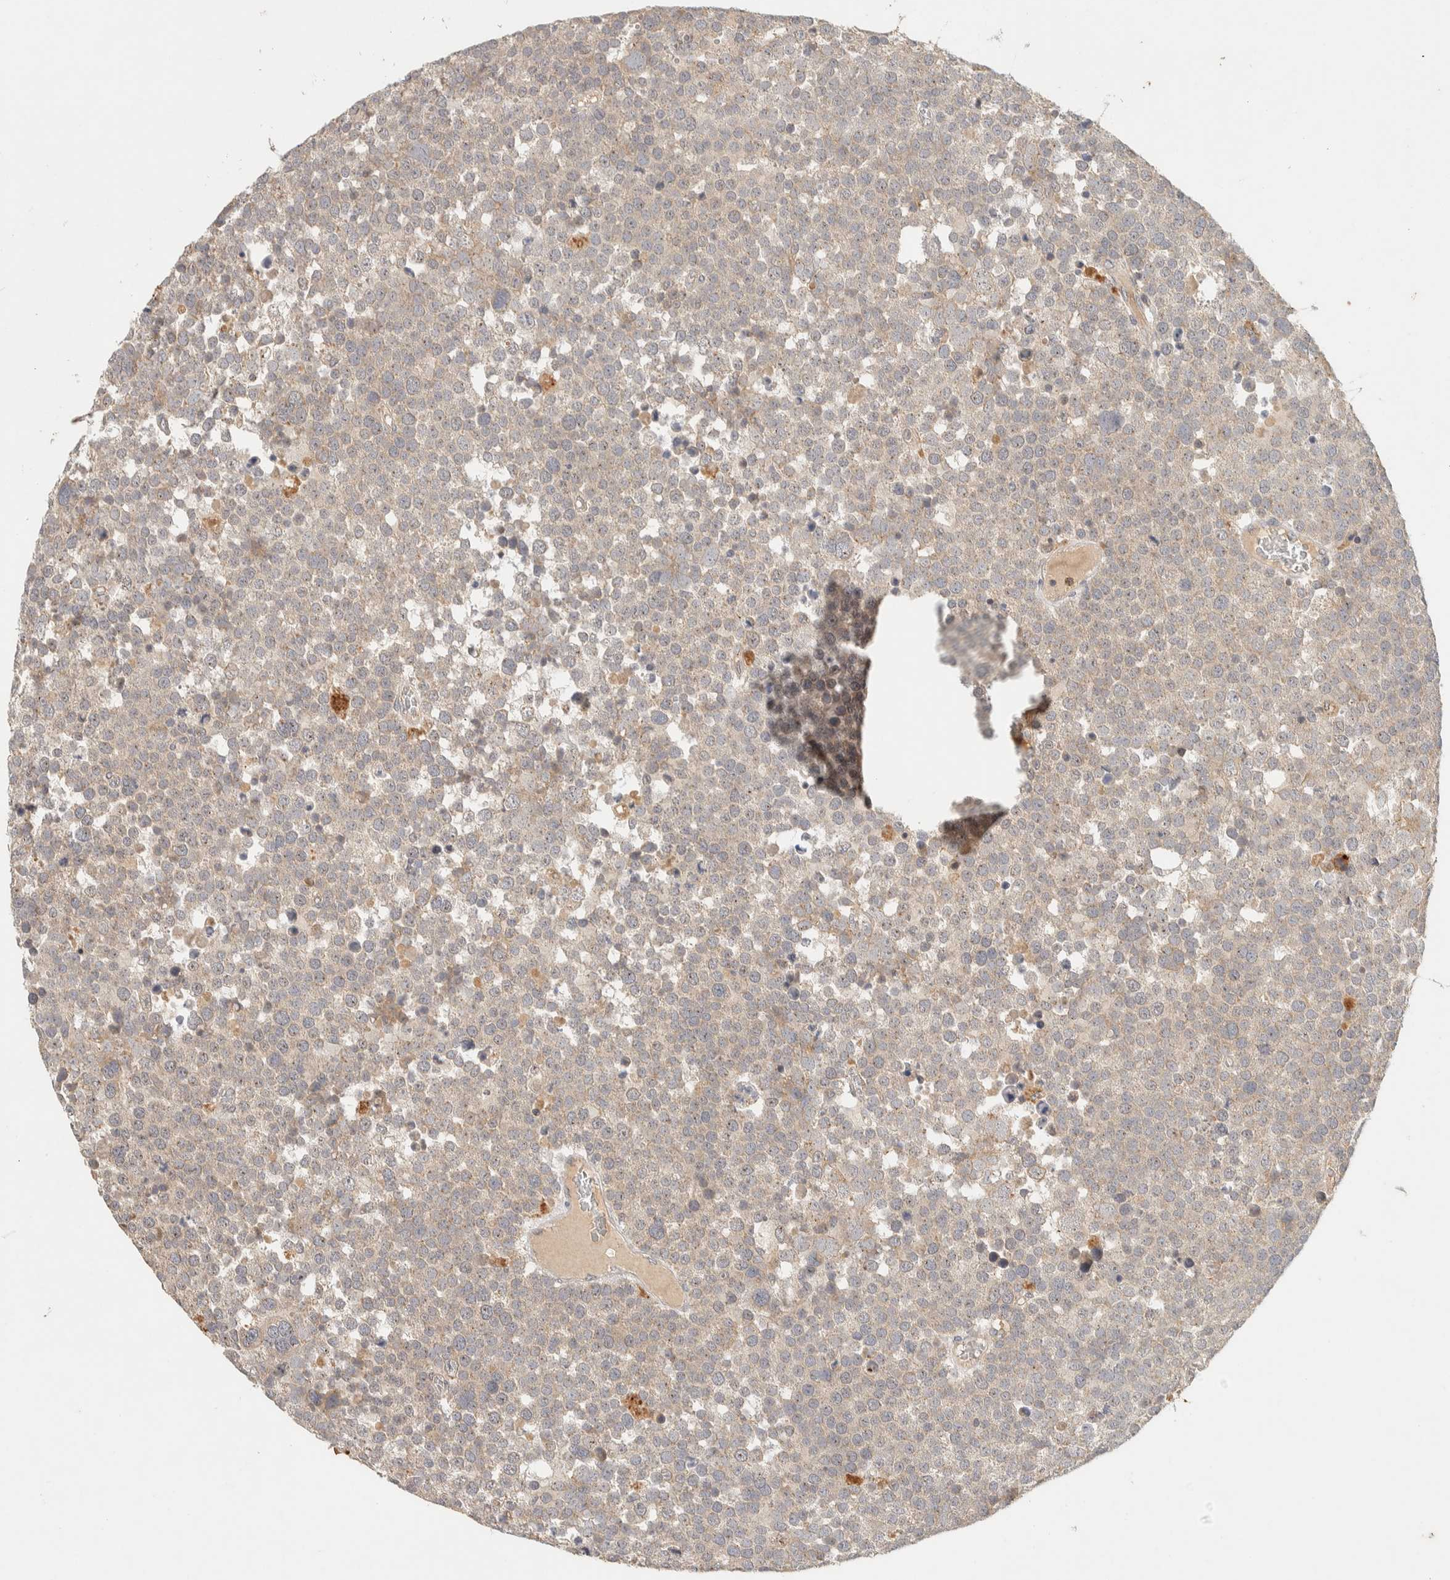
{"staining": {"intensity": "negative", "quantity": "none", "location": "none"}, "tissue": "testis cancer", "cell_type": "Tumor cells", "image_type": "cancer", "snomed": [{"axis": "morphology", "description": "Seminoma, NOS"}, {"axis": "topography", "description": "Testis"}], "caption": "Histopathology image shows no protein positivity in tumor cells of testis cancer (seminoma) tissue.", "gene": "ITPA", "patient": {"sex": "male", "age": 71}}